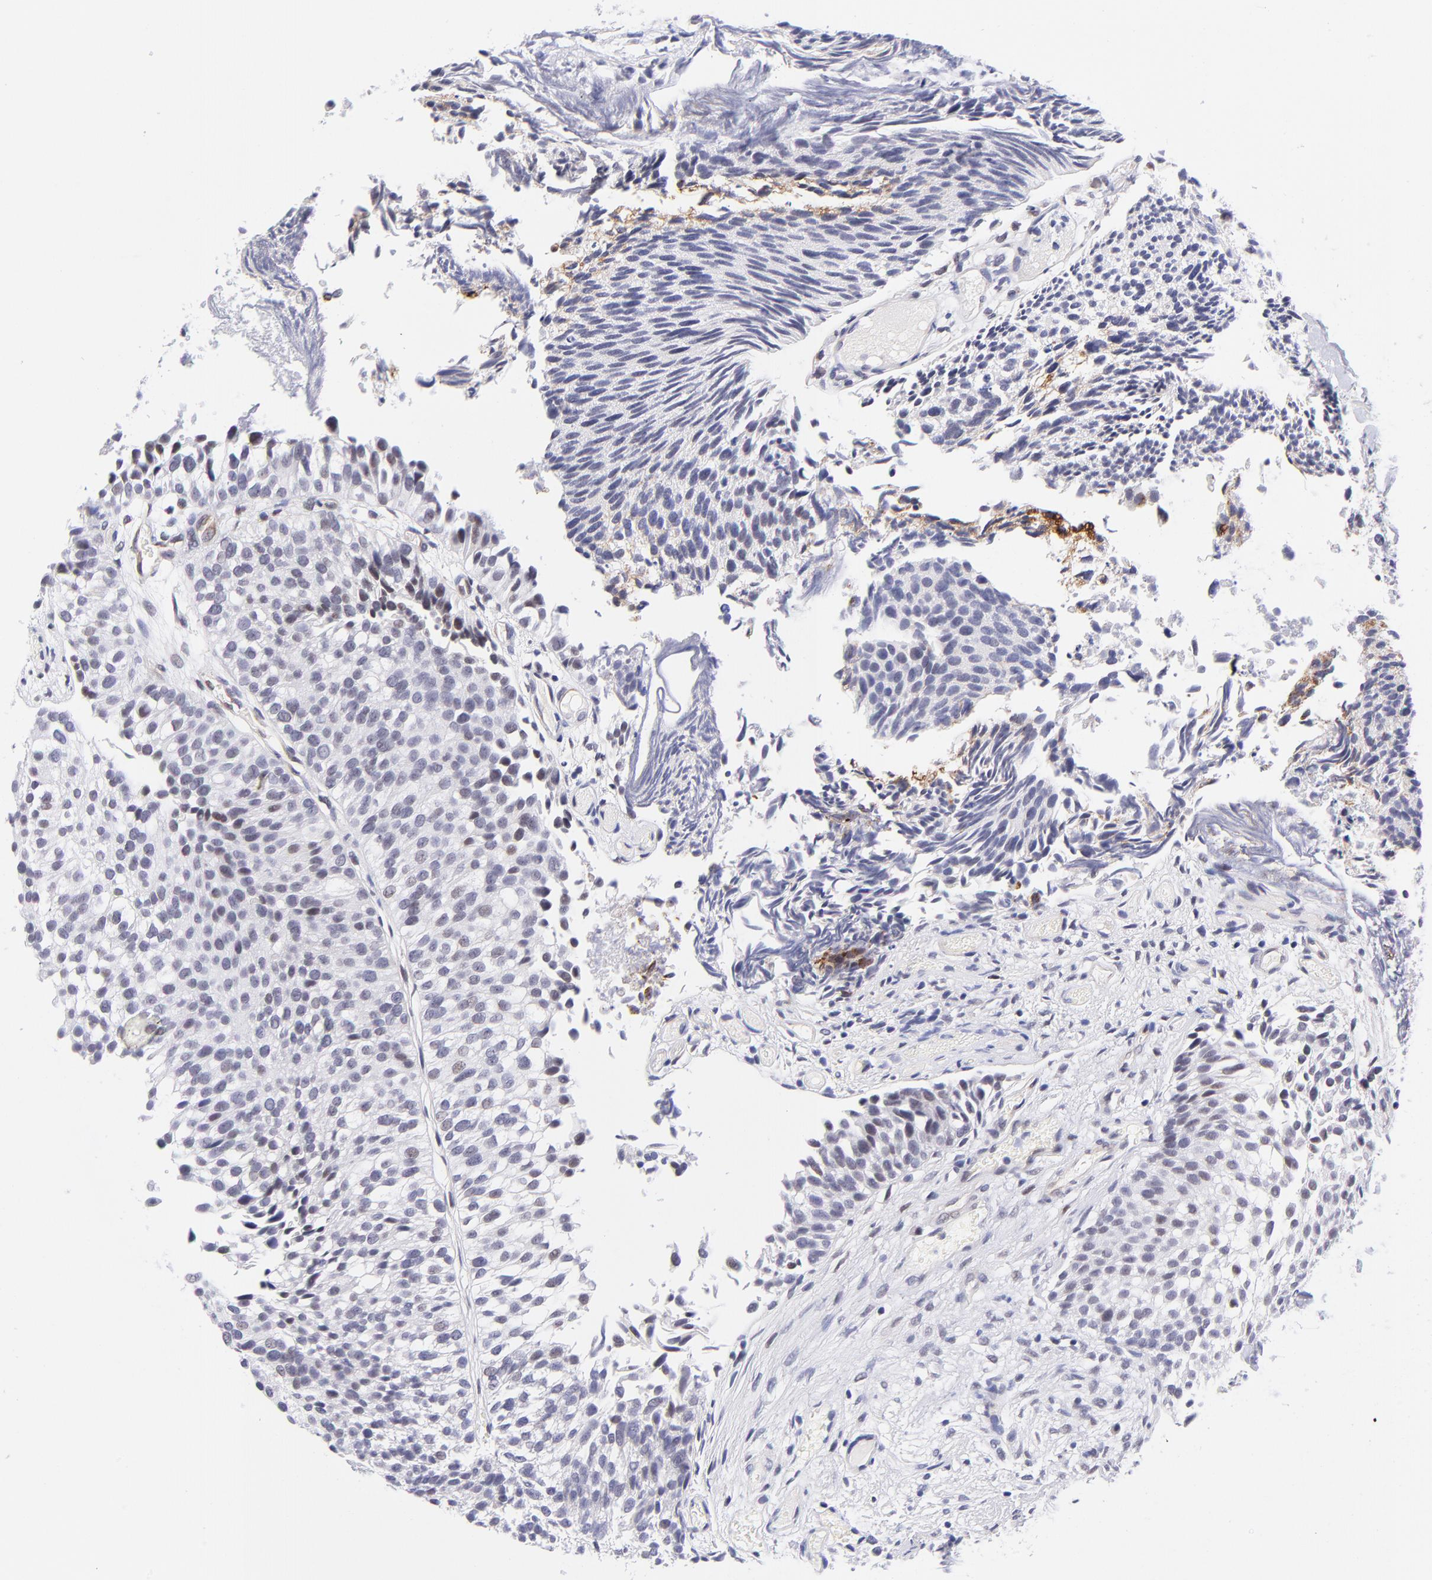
{"staining": {"intensity": "weak", "quantity": "<25%", "location": "nuclear"}, "tissue": "urothelial cancer", "cell_type": "Tumor cells", "image_type": "cancer", "snomed": [{"axis": "morphology", "description": "Urothelial carcinoma, Low grade"}, {"axis": "topography", "description": "Urinary bladder"}], "caption": "This is an IHC photomicrograph of human urothelial carcinoma (low-grade). There is no positivity in tumor cells.", "gene": "SOX6", "patient": {"sex": "male", "age": 84}}